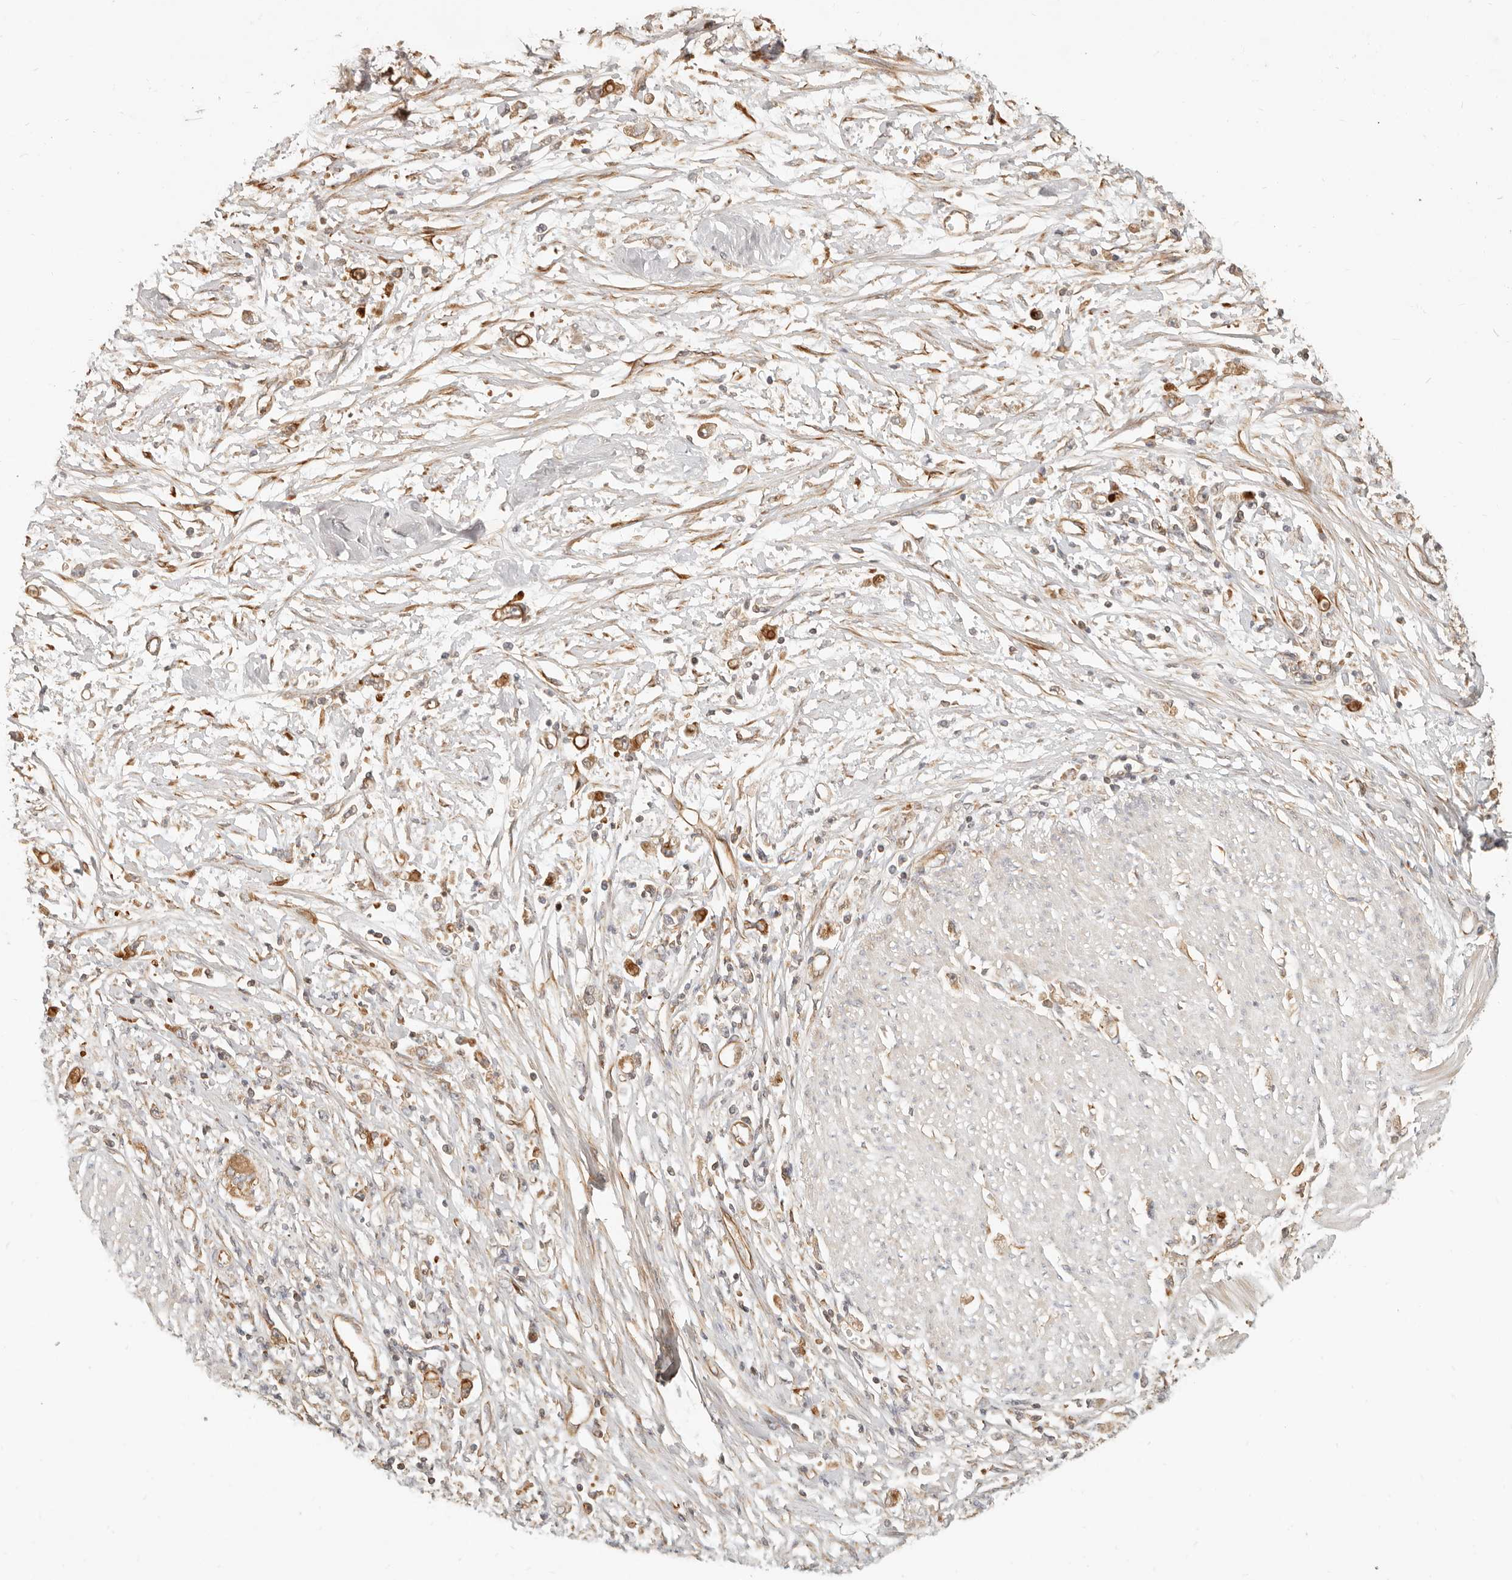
{"staining": {"intensity": "moderate", "quantity": ">75%", "location": "cytoplasmic/membranous"}, "tissue": "stomach cancer", "cell_type": "Tumor cells", "image_type": "cancer", "snomed": [{"axis": "morphology", "description": "Adenocarcinoma, NOS"}, {"axis": "topography", "description": "Stomach"}], "caption": "Moderate cytoplasmic/membranous staining is appreciated in about >75% of tumor cells in stomach adenocarcinoma.", "gene": "UFSP1", "patient": {"sex": "female", "age": 59}}